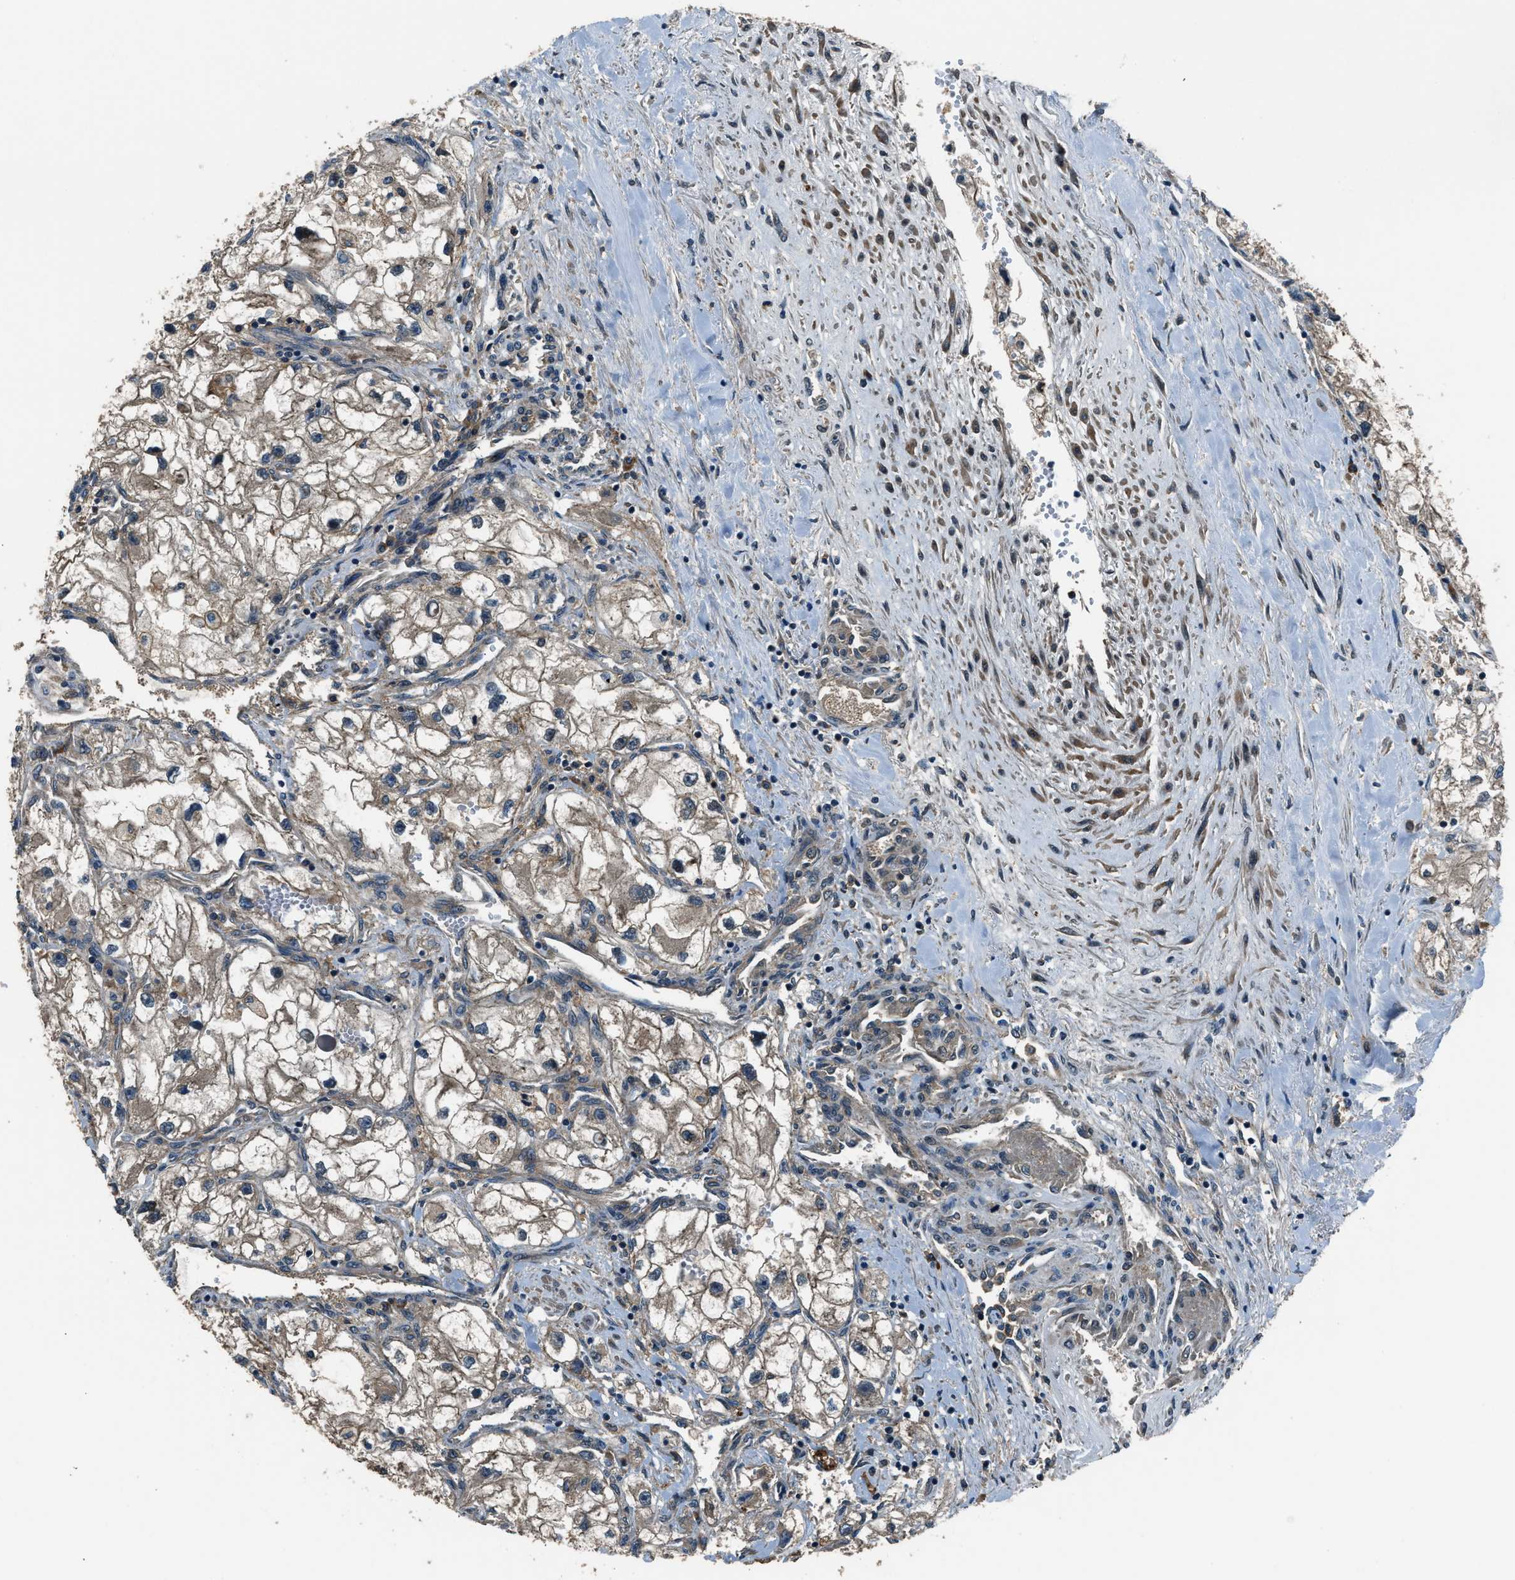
{"staining": {"intensity": "weak", "quantity": ">75%", "location": "cytoplasmic/membranous"}, "tissue": "renal cancer", "cell_type": "Tumor cells", "image_type": "cancer", "snomed": [{"axis": "morphology", "description": "Adenocarcinoma, NOS"}, {"axis": "topography", "description": "Kidney"}], "caption": "Immunohistochemical staining of human renal adenocarcinoma shows weak cytoplasmic/membranous protein staining in about >75% of tumor cells.", "gene": "ARHGEF11", "patient": {"sex": "female", "age": 70}}